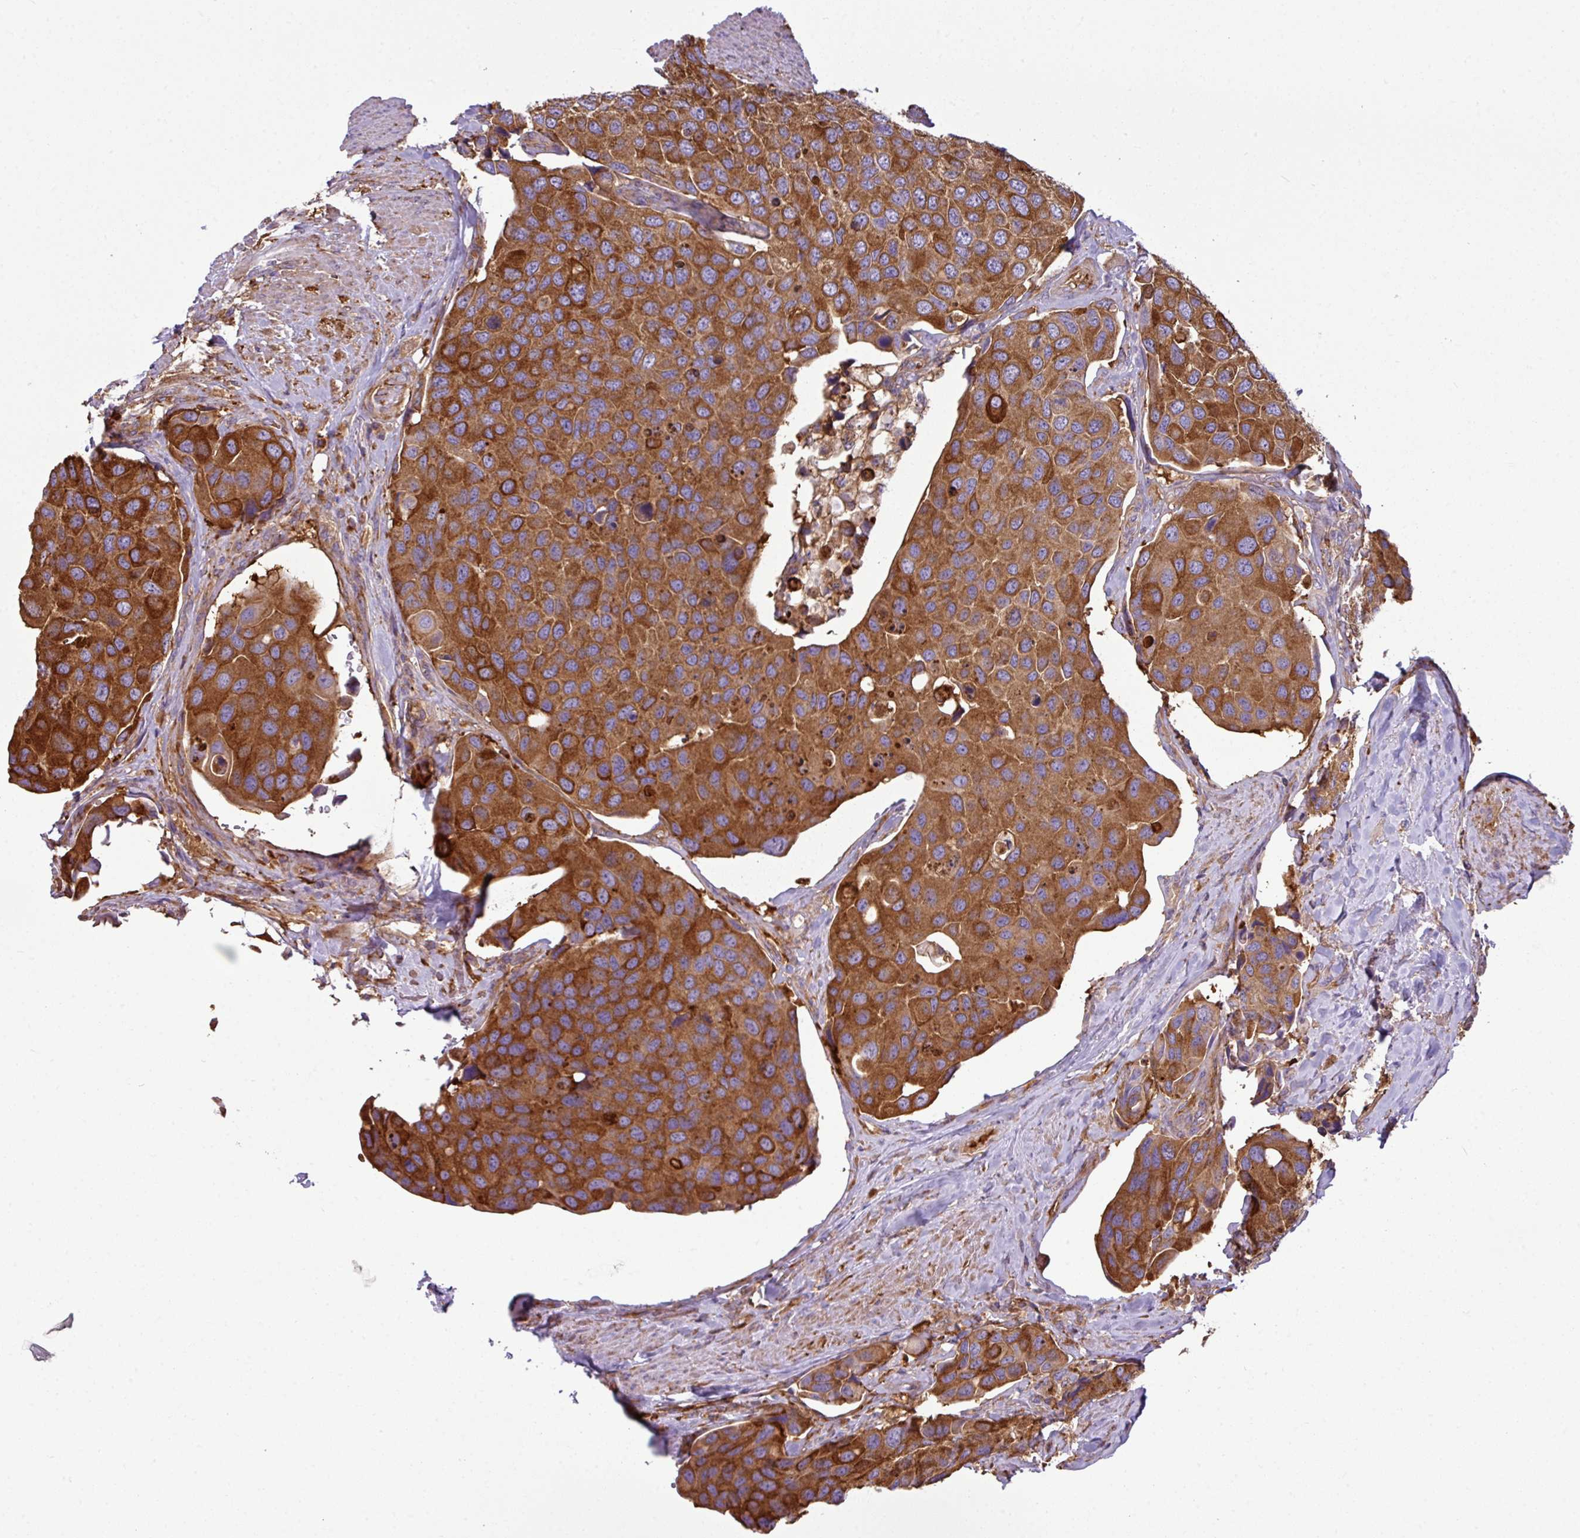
{"staining": {"intensity": "strong", "quantity": ">75%", "location": "cytoplasmic/membranous"}, "tissue": "urothelial cancer", "cell_type": "Tumor cells", "image_type": "cancer", "snomed": [{"axis": "morphology", "description": "Urothelial carcinoma, High grade"}, {"axis": "topography", "description": "Urinary bladder"}], "caption": "Strong cytoplasmic/membranous staining for a protein is identified in approximately >75% of tumor cells of urothelial cancer using IHC.", "gene": "XNDC1N", "patient": {"sex": "male", "age": 74}}